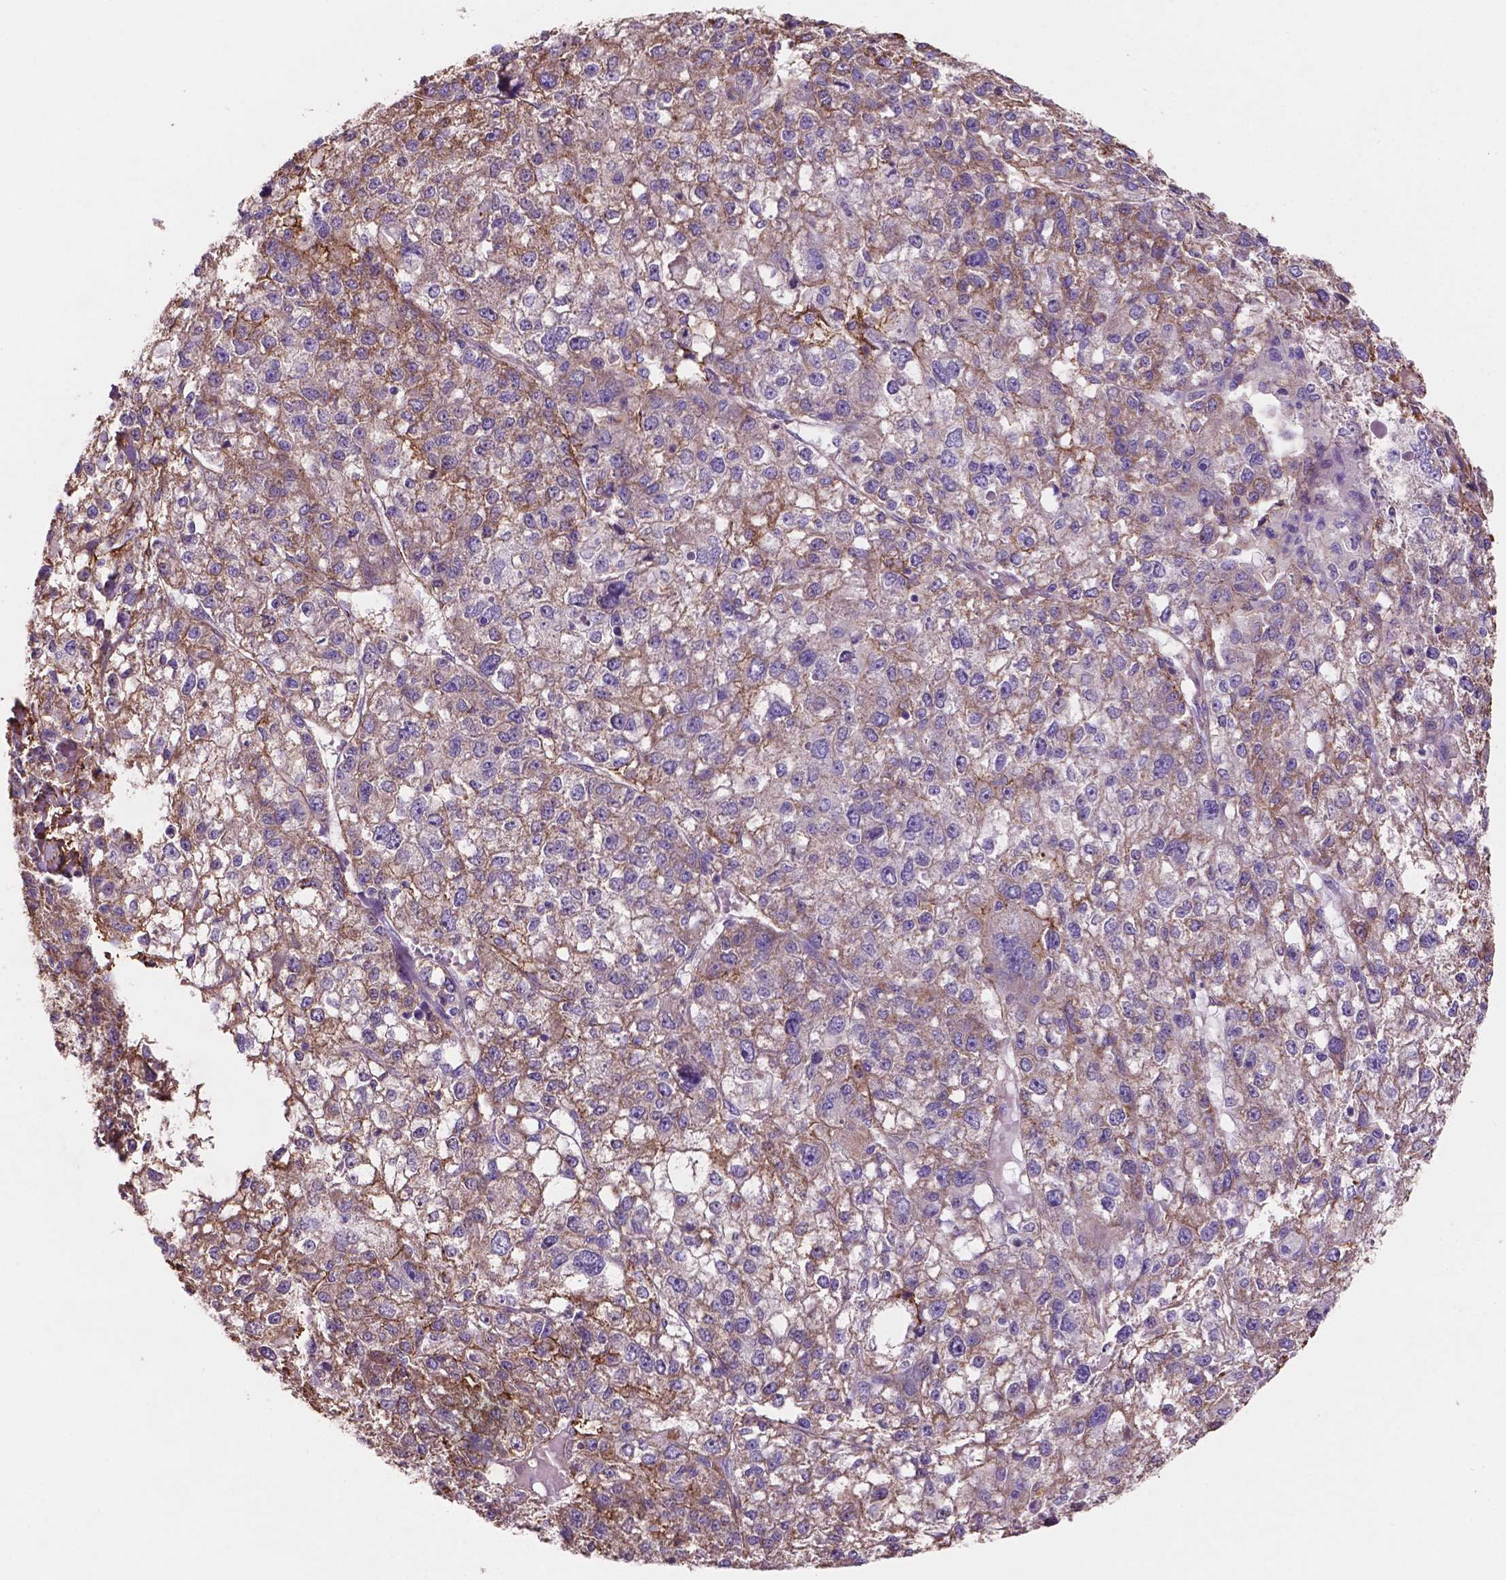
{"staining": {"intensity": "moderate", "quantity": "<25%", "location": "cytoplasmic/membranous"}, "tissue": "liver cancer", "cell_type": "Tumor cells", "image_type": "cancer", "snomed": [{"axis": "morphology", "description": "Carcinoma, Hepatocellular, NOS"}, {"axis": "topography", "description": "Liver"}], "caption": "Immunohistochemistry (DAB (3,3'-diaminobenzidine)) staining of human liver cancer (hepatocellular carcinoma) exhibits moderate cytoplasmic/membranous protein positivity in about <25% of tumor cells. (DAB IHC with brightfield microscopy, high magnification).", "gene": "MKRN2OS", "patient": {"sex": "male", "age": 56}}